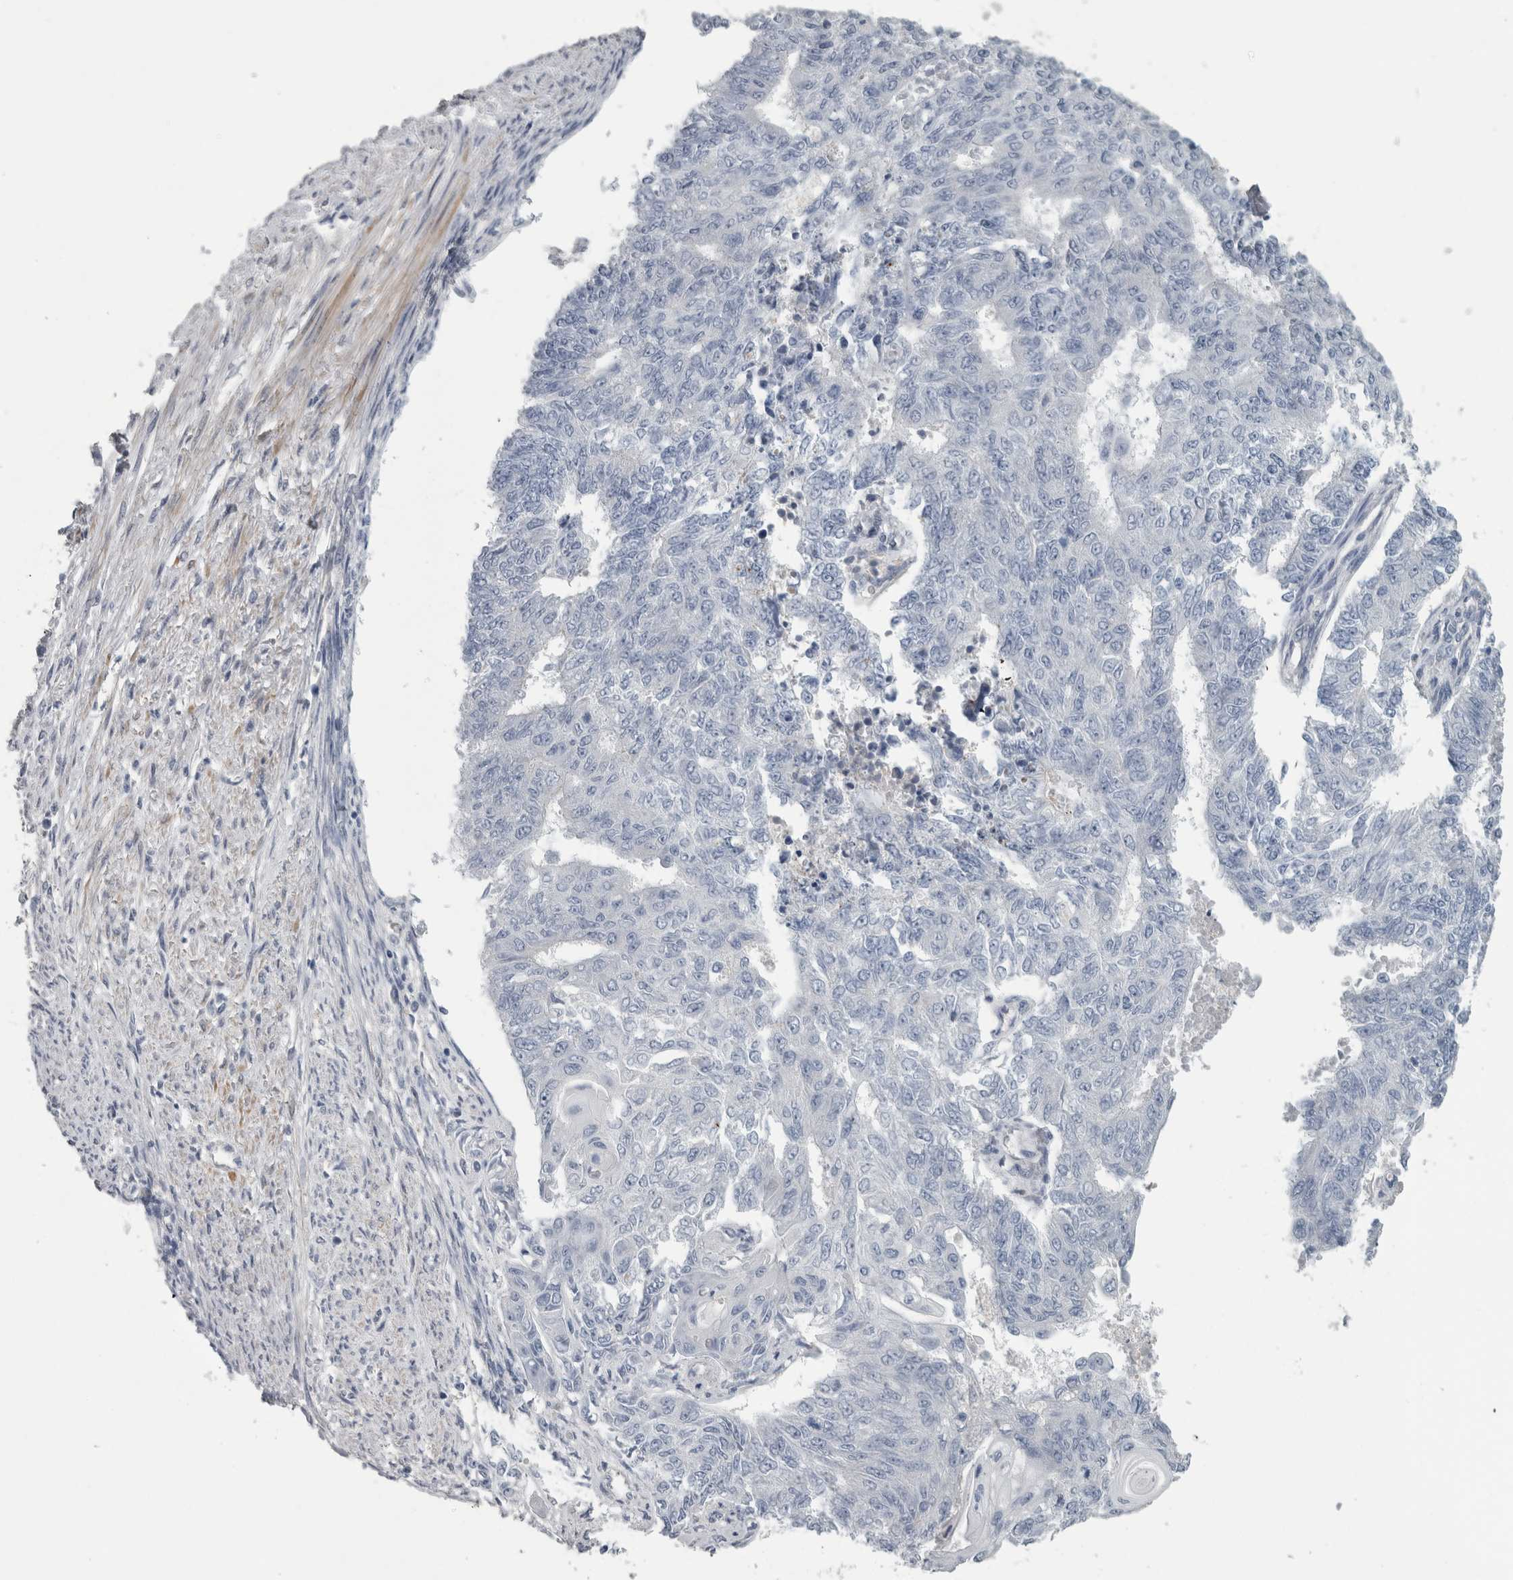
{"staining": {"intensity": "negative", "quantity": "none", "location": "none"}, "tissue": "endometrial cancer", "cell_type": "Tumor cells", "image_type": "cancer", "snomed": [{"axis": "morphology", "description": "Adenocarcinoma, NOS"}, {"axis": "topography", "description": "Endometrium"}], "caption": "IHC of adenocarcinoma (endometrial) displays no staining in tumor cells. (Stains: DAB immunohistochemistry with hematoxylin counter stain, Microscopy: brightfield microscopy at high magnification).", "gene": "NAPRT", "patient": {"sex": "female", "age": 32}}